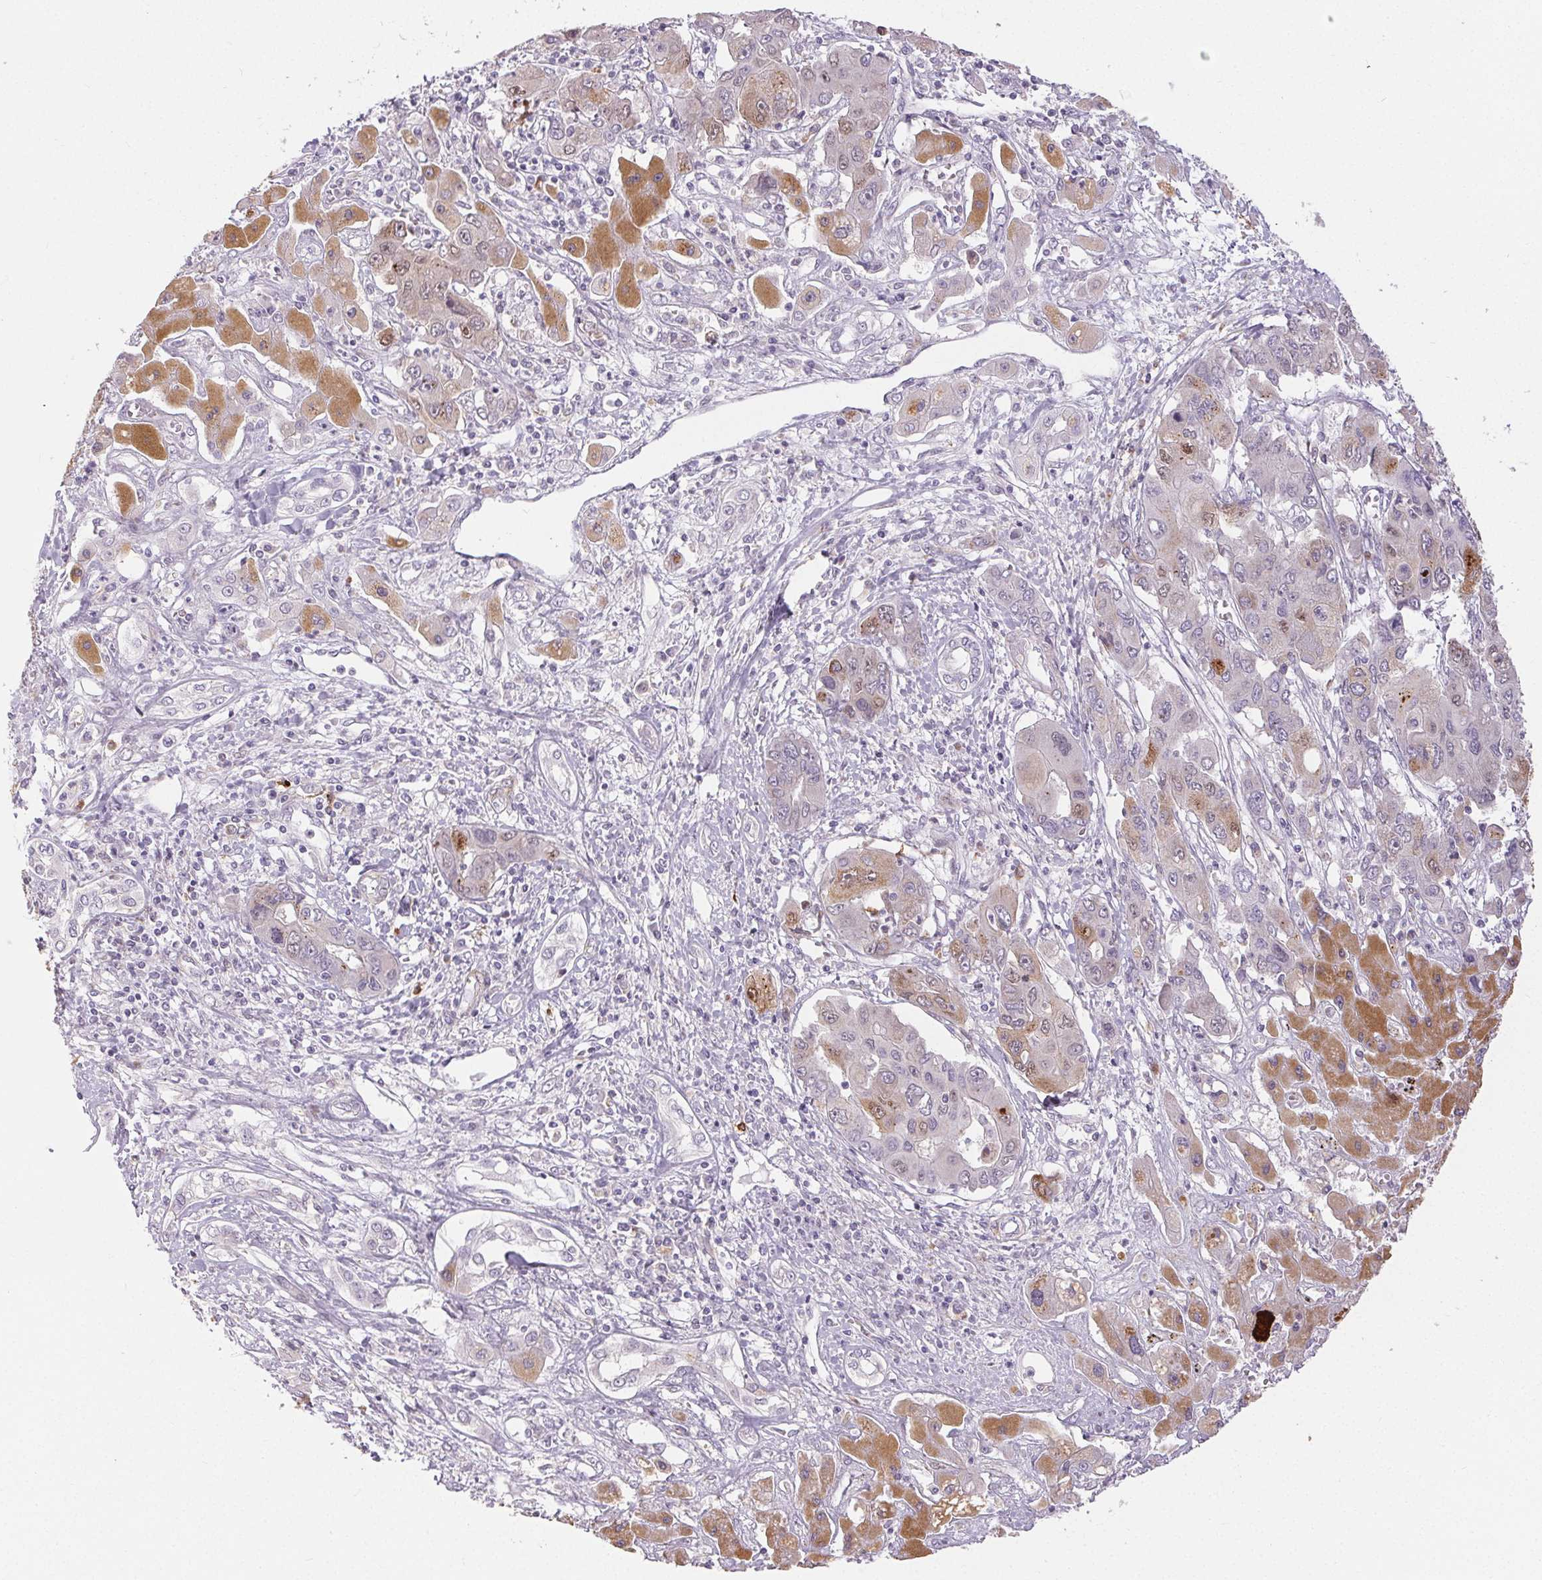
{"staining": {"intensity": "weak", "quantity": "<25%", "location": "cytoplasmic/membranous"}, "tissue": "liver cancer", "cell_type": "Tumor cells", "image_type": "cancer", "snomed": [{"axis": "morphology", "description": "Cholangiocarcinoma"}, {"axis": "topography", "description": "Liver"}], "caption": "Immunohistochemistry (IHC) of cholangiocarcinoma (liver) reveals no expression in tumor cells.", "gene": "RPGRIP1", "patient": {"sex": "male", "age": 67}}